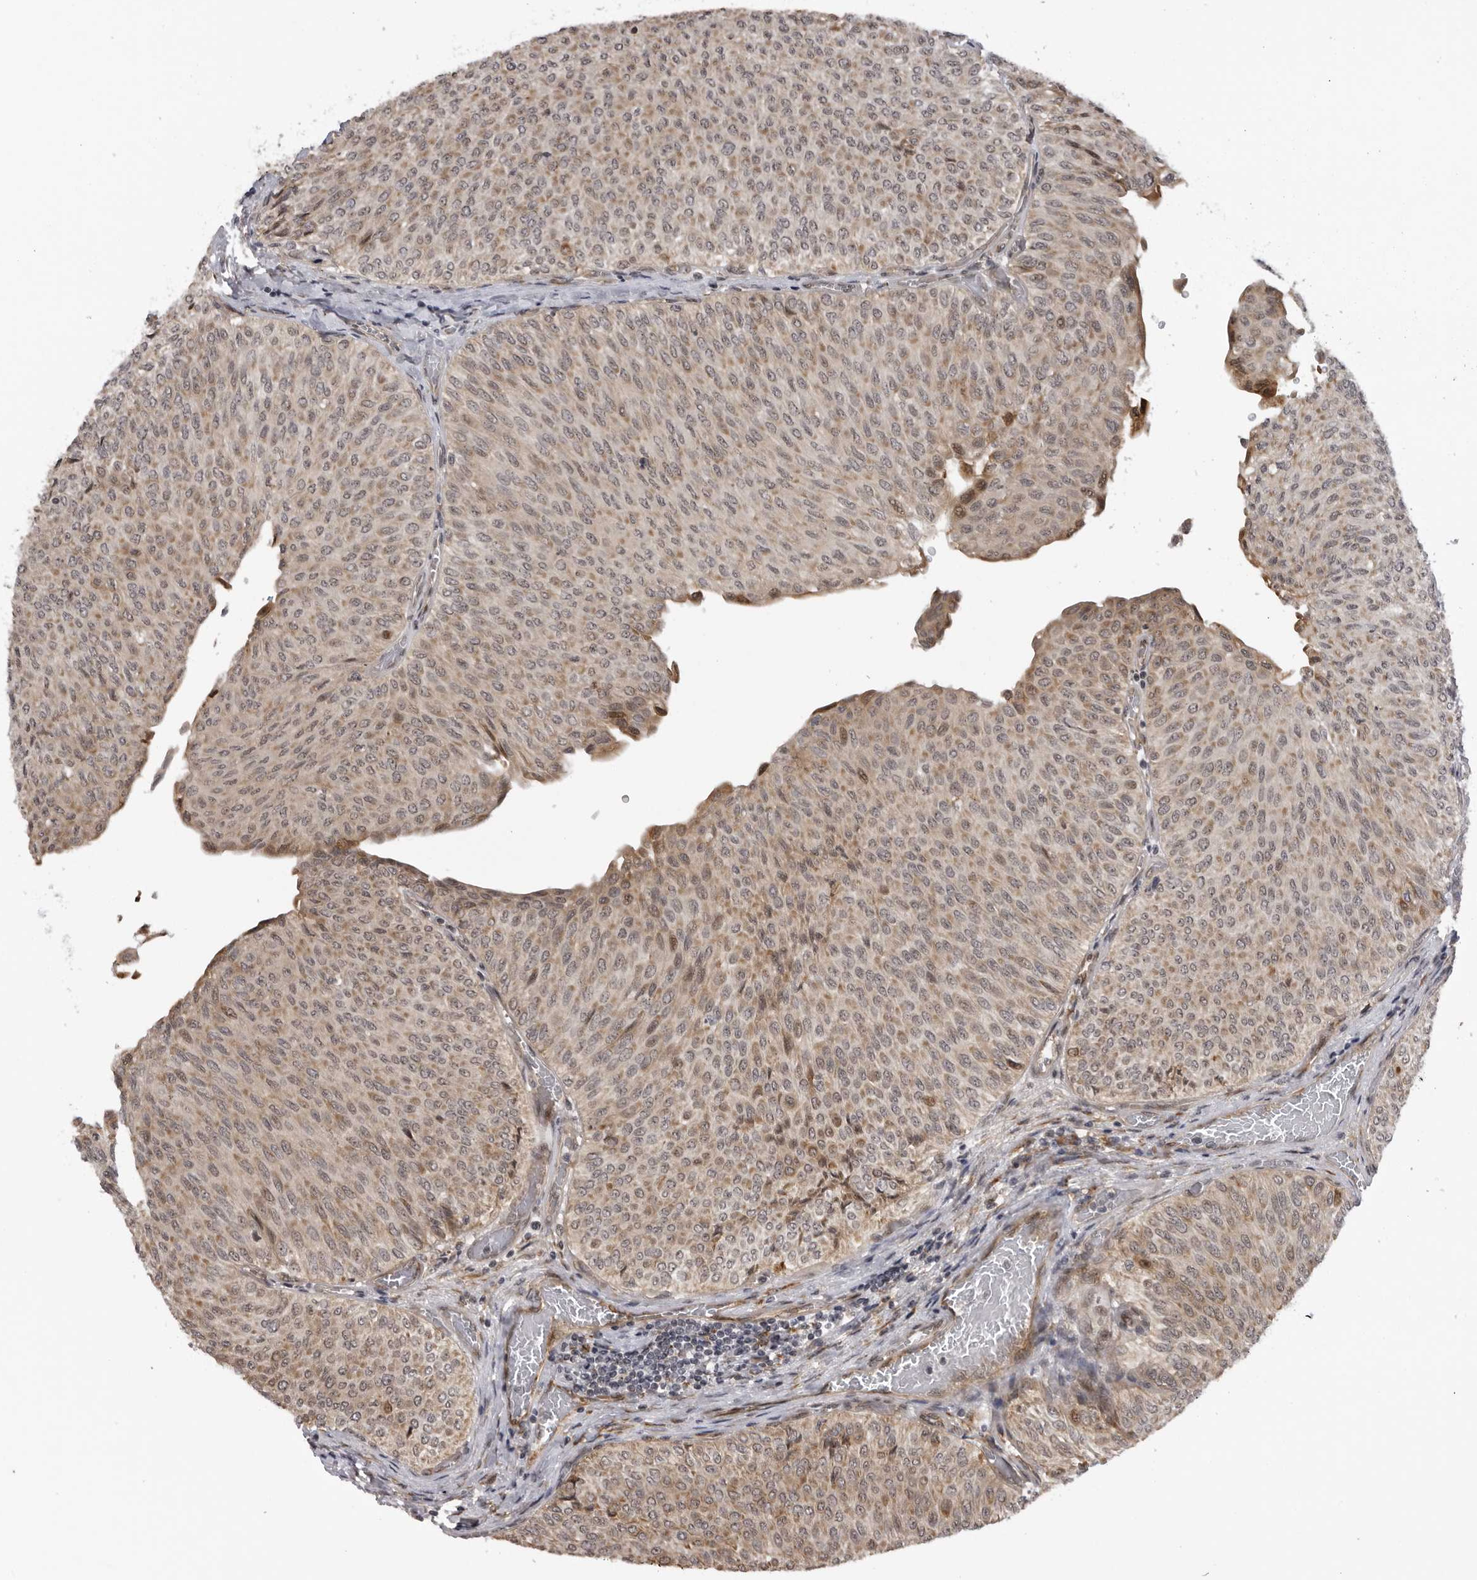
{"staining": {"intensity": "weak", "quantity": ">75%", "location": "cytoplasmic/membranous"}, "tissue": "urothelial cancer", "cell_type": "Tumor cells", "image_type": "cancer", "snomed": [{"axis": "morphology", "description": "Urothelial carcinoma, Low grade"}, {"axis": "topography", "description": "Urinary bladder"}], "caption": "A high-resolution image shows immunohistochemistry (IHC) staining of urothelial carcinoma (low-grade), which reveals weak cytoplasmic/membranous staining in about >75% of tumor cells. (brown staining indicates protein expression, while blue staining denotes nuclei).", "gene": "DNAH14", "patient": {"sex": "male", "age": 78}}